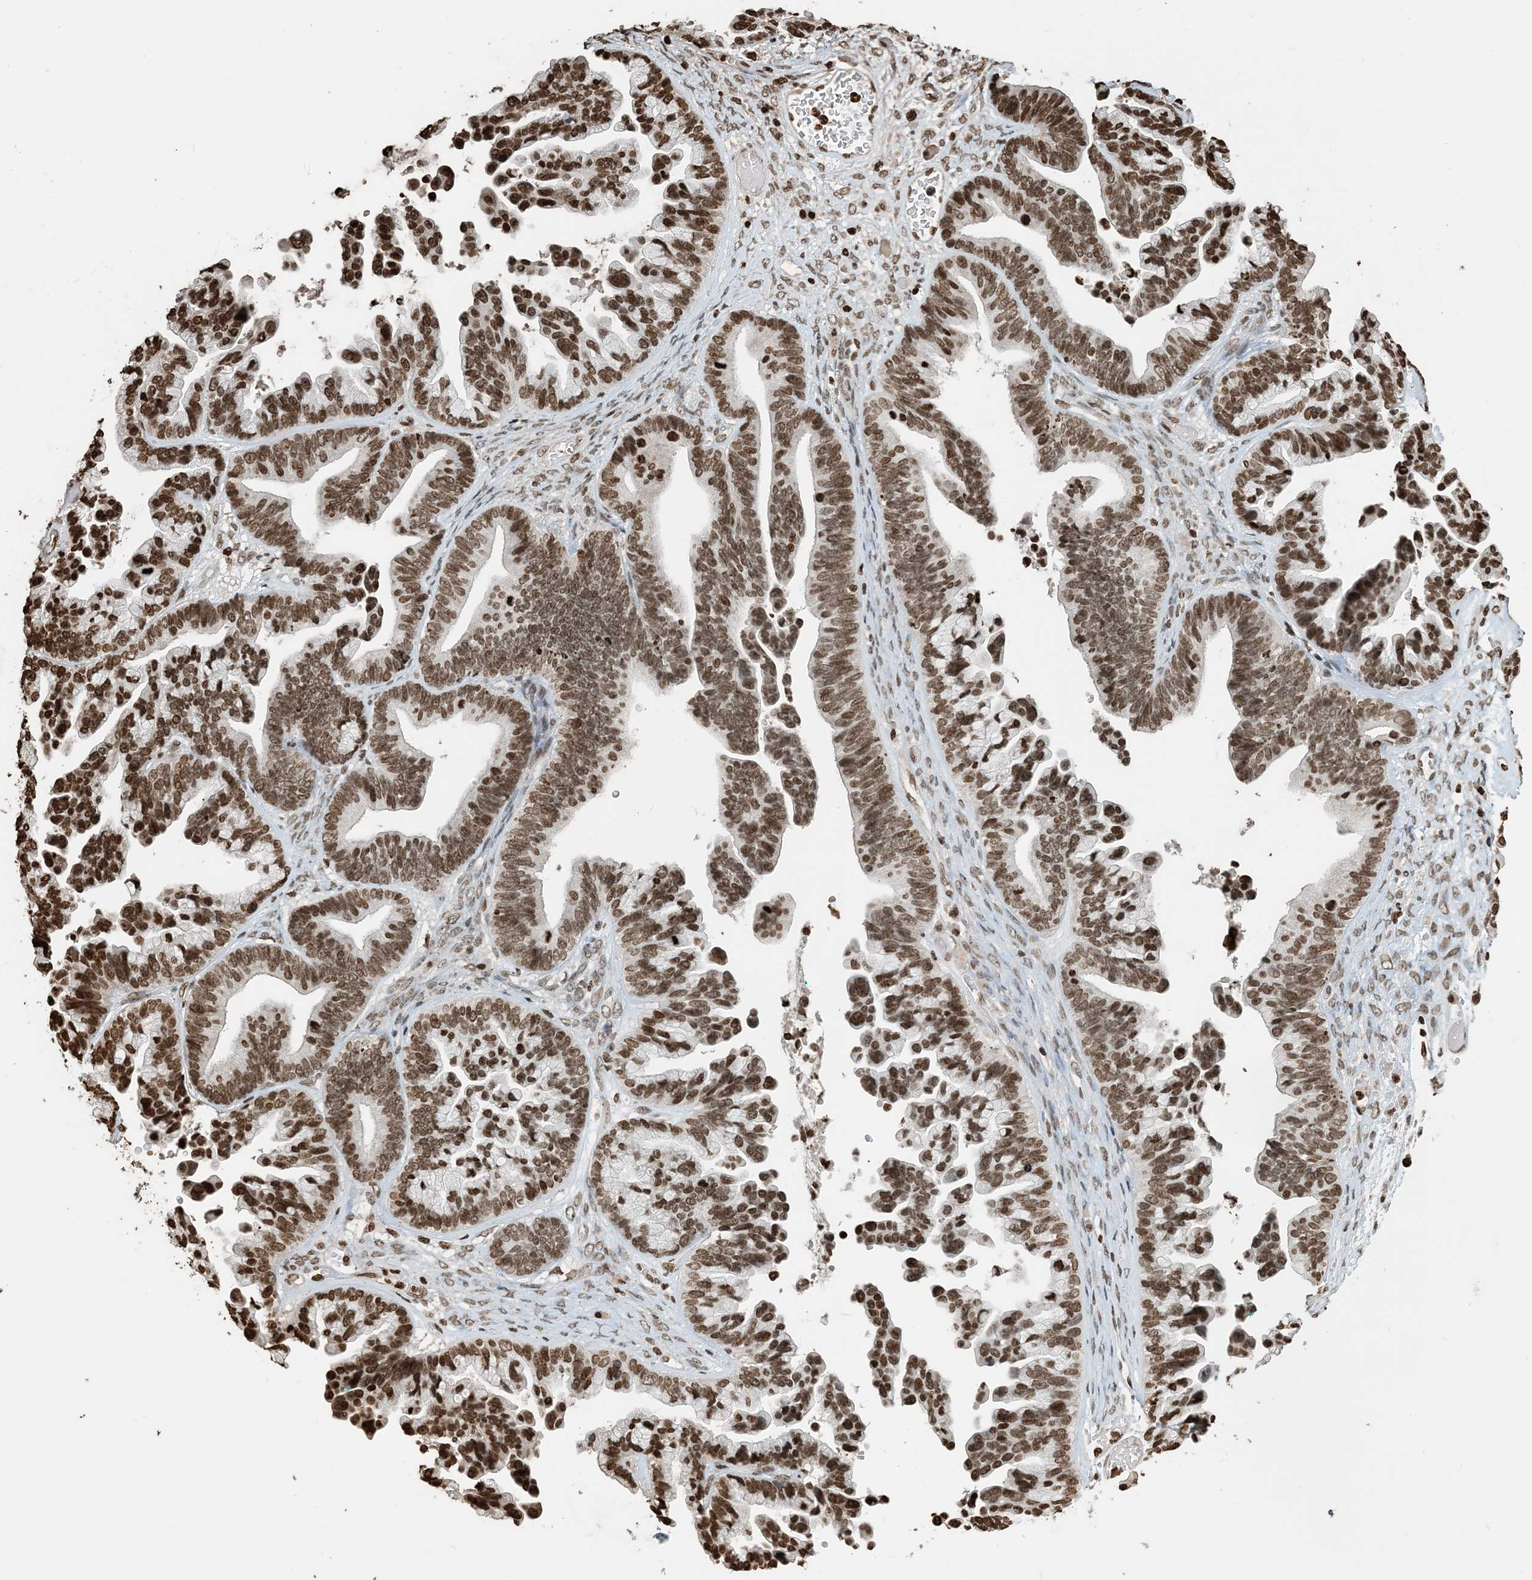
{"staining": {"intensity": "strong", "quantity": ">75%", "location": "nuclear"}, "tissue": "ovarian cancer", "cell_type": "Tumor cells", "image_type": "cancer", "snomed": [{"axis": "morphology", "description": "Cystadenocarcinoma, serous, NOS"}, {"axis": "topography", "description": "Ovary"}], "caption": "Ovarian cancer was stained to show a protein in brown. There is high levels of strong nuclear expression in approximately >75% of tumor cells. The protein of interest is stained brown, and the nuclei are stained in blue (DAB IHC with brightfield microscopy, high magnification).", "gene": "H3-3B", "patient": {"sex": "female", "age": 56}}